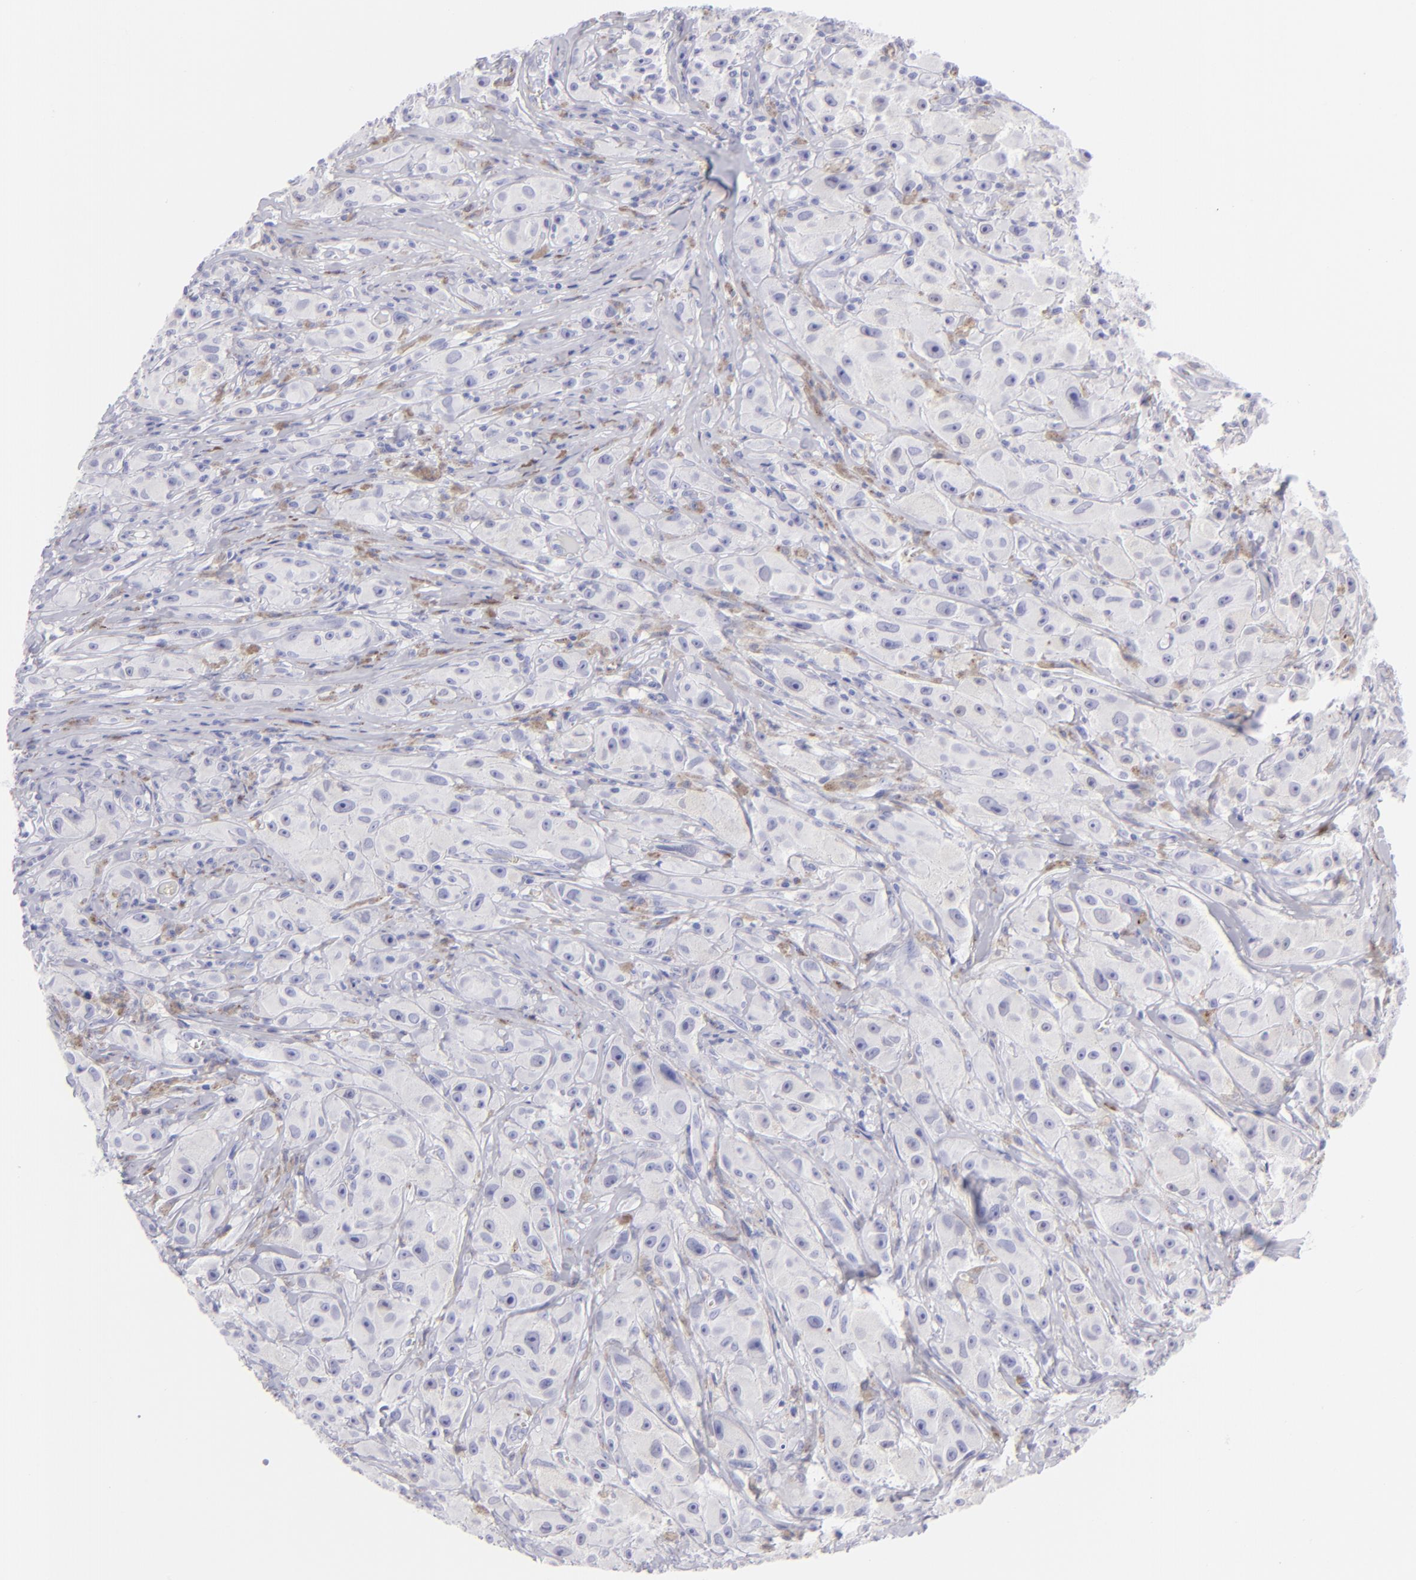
{"staining": {"intensity": "negative", "quantity": "none", "location": "none"}, "tissue": "melanoma", "cell_type": "Tumor cells", "image_type": "cancer", "snomed": [{"axis": "morphology", "description": "Malignant melanoma, NOS"}, {"axis": "topography", "description": "Skin"}], "caption": "Immunohistochemistry (IHC) photomicrograph of neoplastic tissue: human malignant melanoma stained with DAB exhibits no significant protein staining in tumor cells.", "gene": "SLC1A2", "patient": {"sex": "male", "age": 56}}